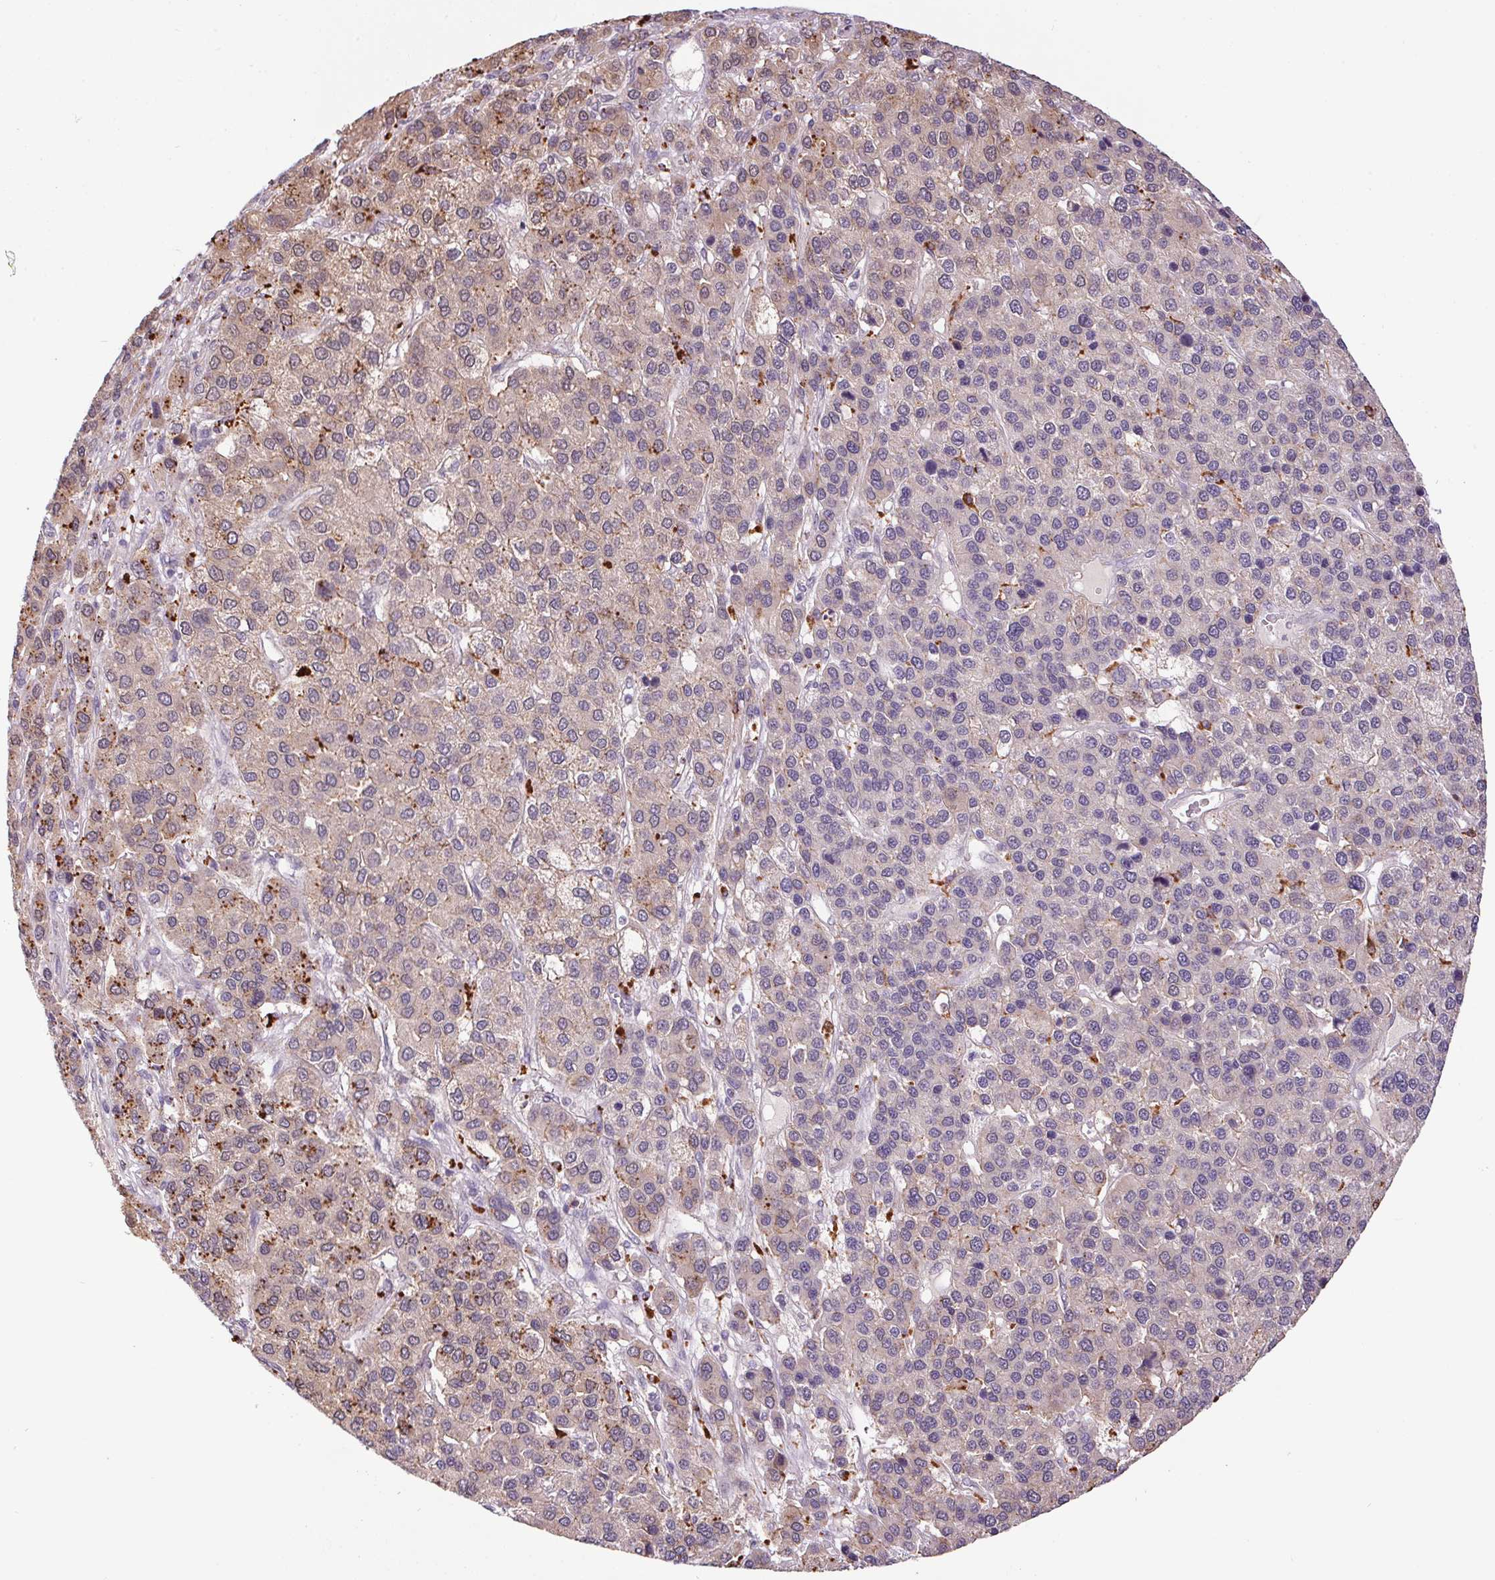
{"staining": {"intensity": "weak", "quantity": "<25%", "location": "cytoplasmic/membranous"}, "tissue": "liver cancer", "cell_type": "Tumor cells", "image_type": "cancer", "snomed": [{"axis": "morphology", "description": "Carcinoma, Hepatocellular, NOS"}, {"axis": "topography", "description": "Liver"}], "caption": "A high-resolution micrograph shows IHC staining of liver hepatocellular carcinoma, which shows no significant positivity in tumor cells.", "gene": "ADH5", "patient": {"sex": "female", "age": 41}}